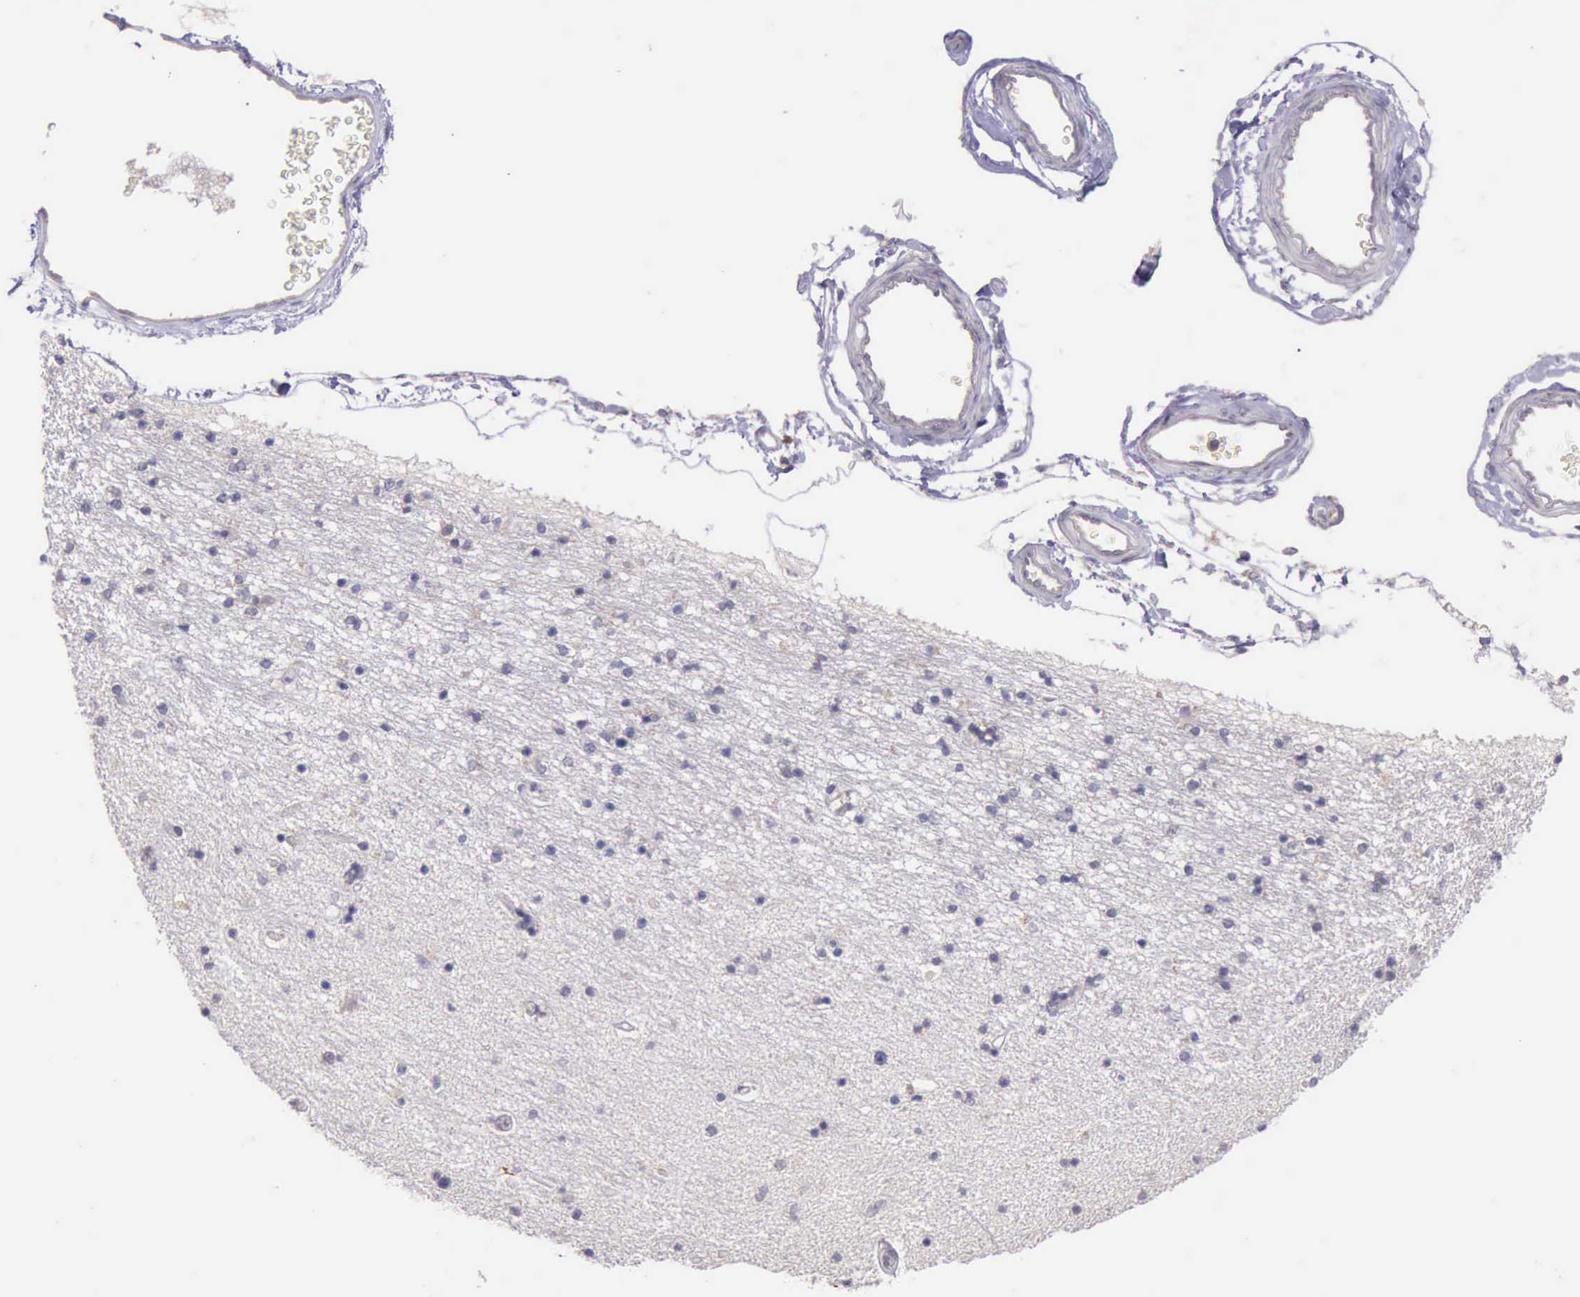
{"staining": {"intensity": "negative", "quantity": "none", "location": "none"}, "tissue": "hippocampus", "cell_type": "Glial cells", "image_type": "normal", "snomed": [{"axis": "morphology", "description": "Normal tissue, NOS"}, {"axis": "topography", "description": "Hippocampus"}], "caption": "Immunohistochemical staining of normal human hippocampus displays no significant expression in glial cells. (DAB (3,3'-diaminobenzidine) immunohistochemistry, high magnification).", "gene": "PLEK2", "patient": {"sex": "female", "age": 54}}